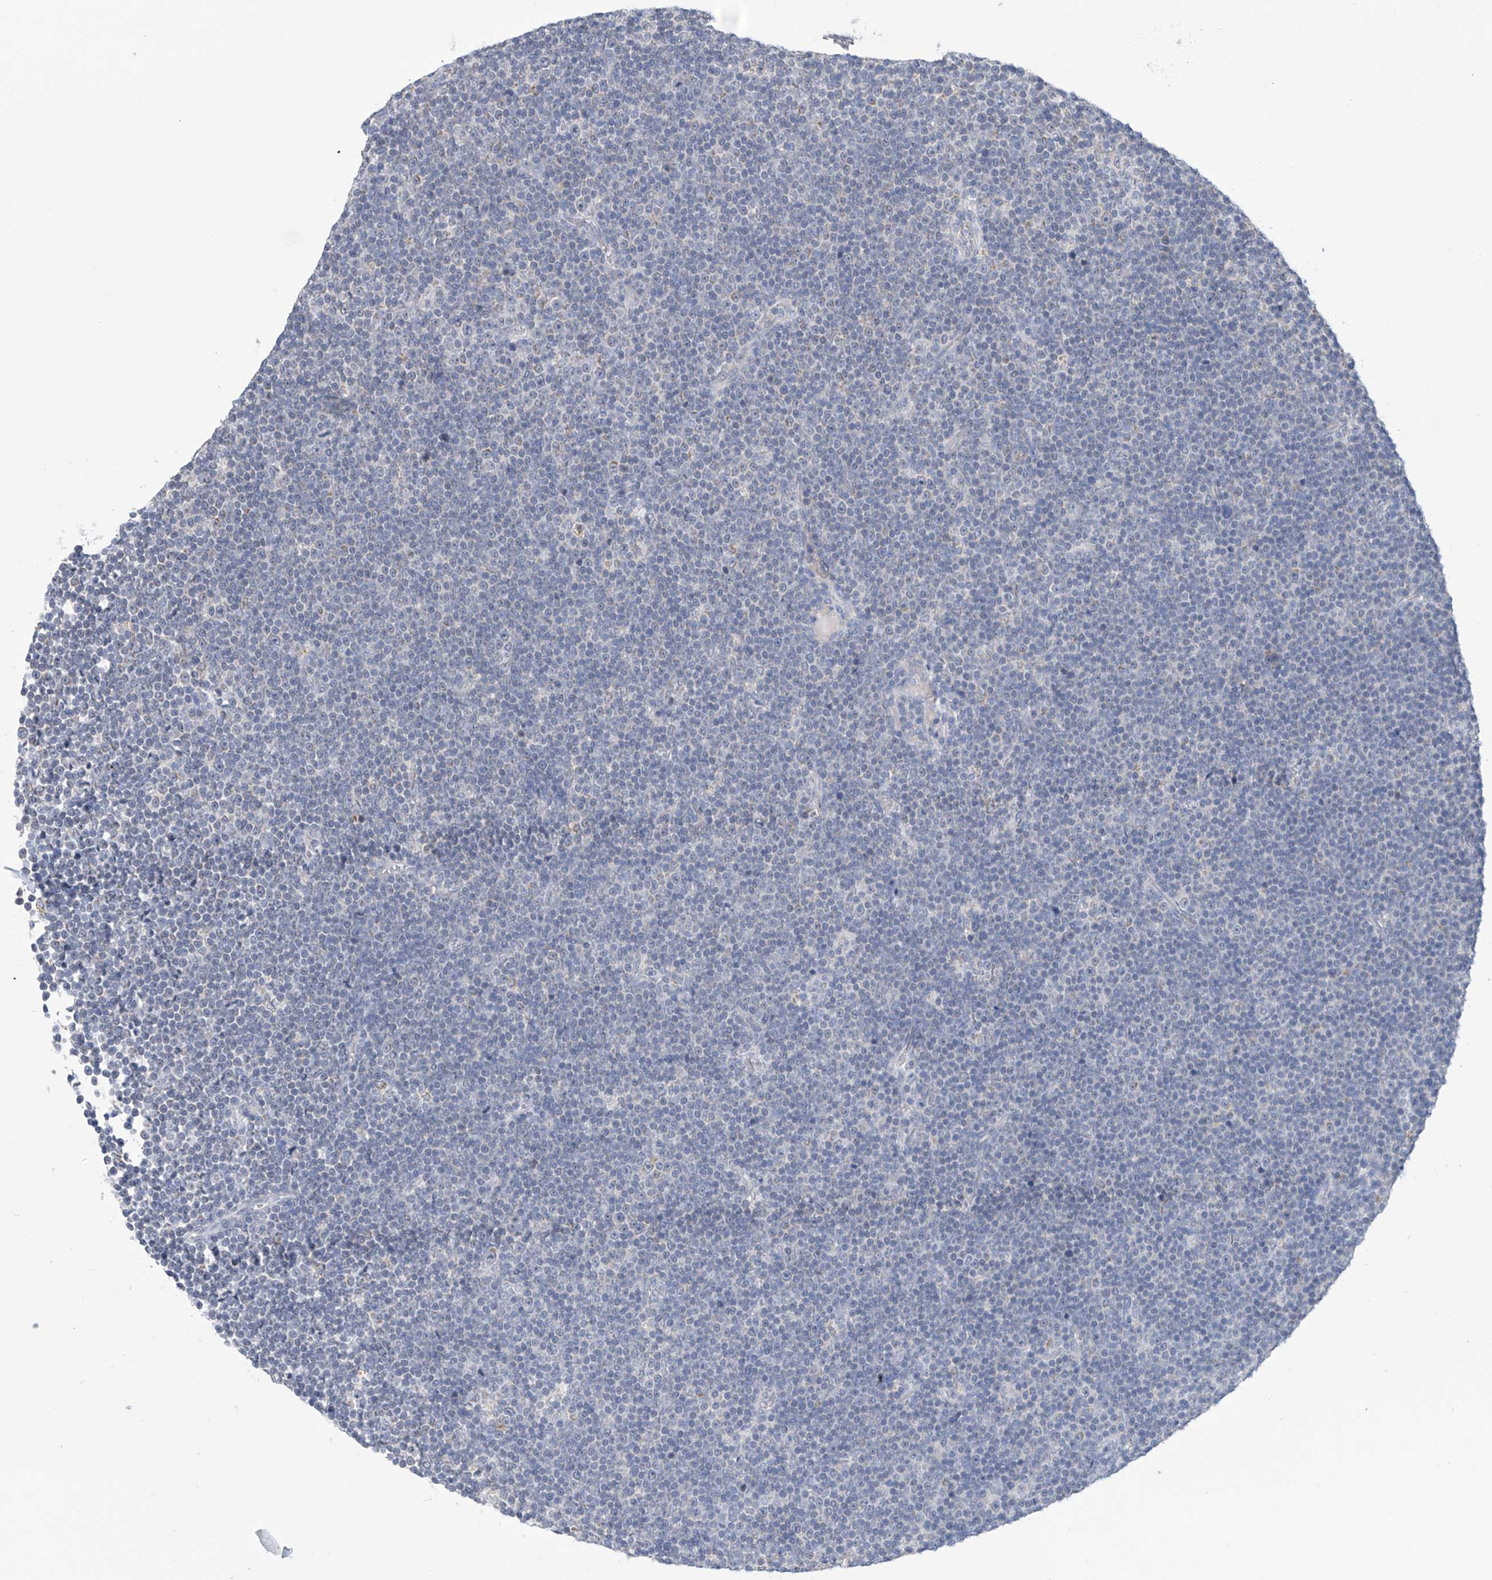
{"staining": {"intensity": "negative", "quantity": "none", "location": "none"}, "tissue": "lymphoma", "cell_type": "Tumor cells", "image_type": "cancer", "snomed": [{"axis": "morphology", "description": "Malignant lymphoma, non-Hodgkin's type, Low grade"}, {"axis": "topography", "description": "Lymph node"}], "caption": "High magnification brightfield microscopy of low-grade malignant lymphoma, non-Hodgkin's type stained with DAB (3,3'-diaminobenzidine) (brown) and counterstained with hematoxylin (blue): tumor cells show no significant positivity.", "gene": "IBA57", "patient": {"sex": "female", "age": 67}}